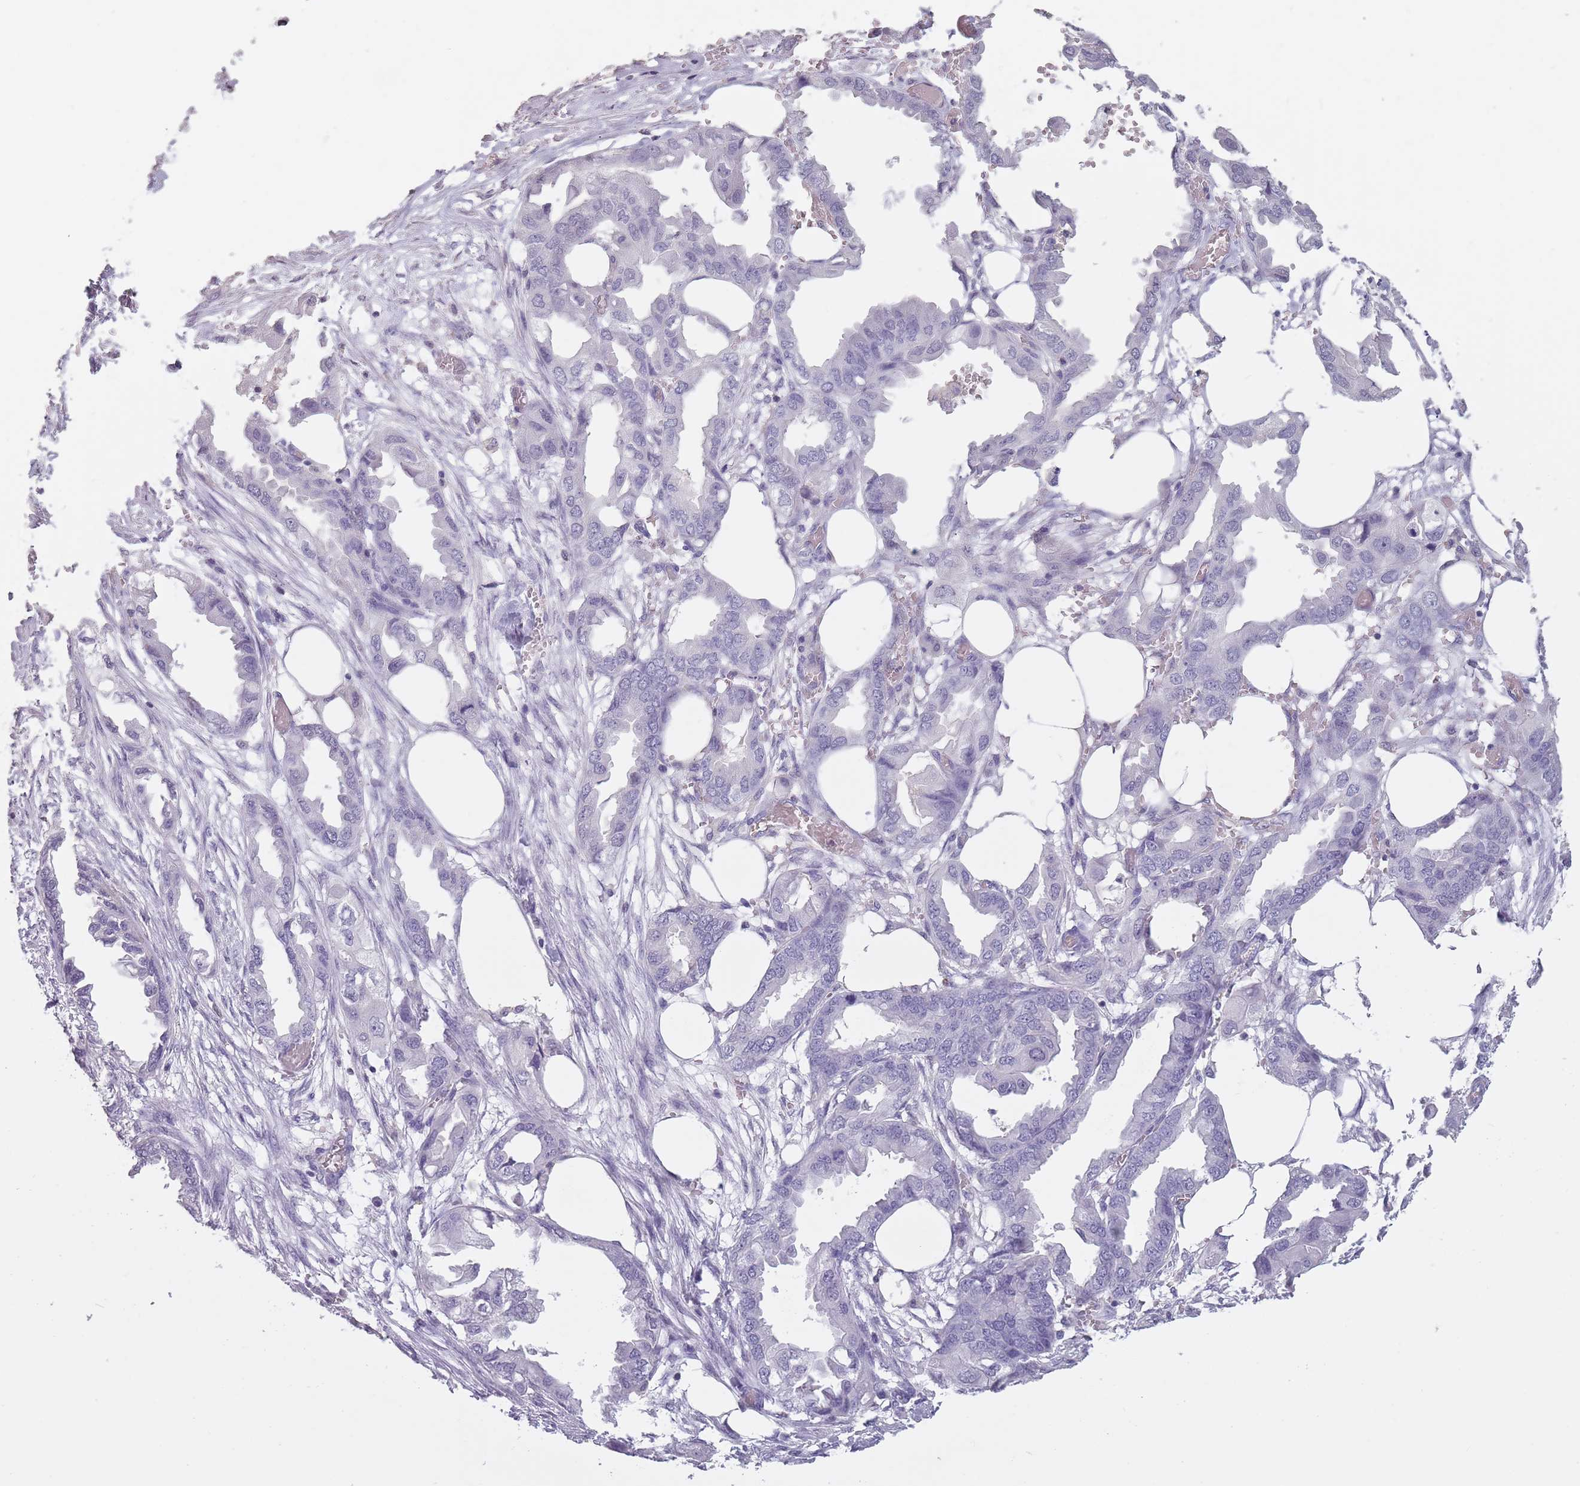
{"staining": {"intensity": "negative", "quantity": "none", "location": "none"}, "tissue": "endometrial cancer", "cell_type": "Tumor cells", "image_type": "cancer", "snomed": [{"axis": "morphology", "description": "Adenocarcinoma, NOS"}, {"axis": "morphology", "description": "Adenocarcinoma, metastatic, NOS"}, {"axis": "topography", "description": "Adipose tissue"}, {"axis": "topography", "description": "Endometrium"}], "caption": "The immunohistochemistry (IHC) image has no significant positivity in tumor cells of endometrial cancer (adenocarcinoma) tissue.", "gene": "SUN5", "patient": {"sex": "female", "age": 67}}